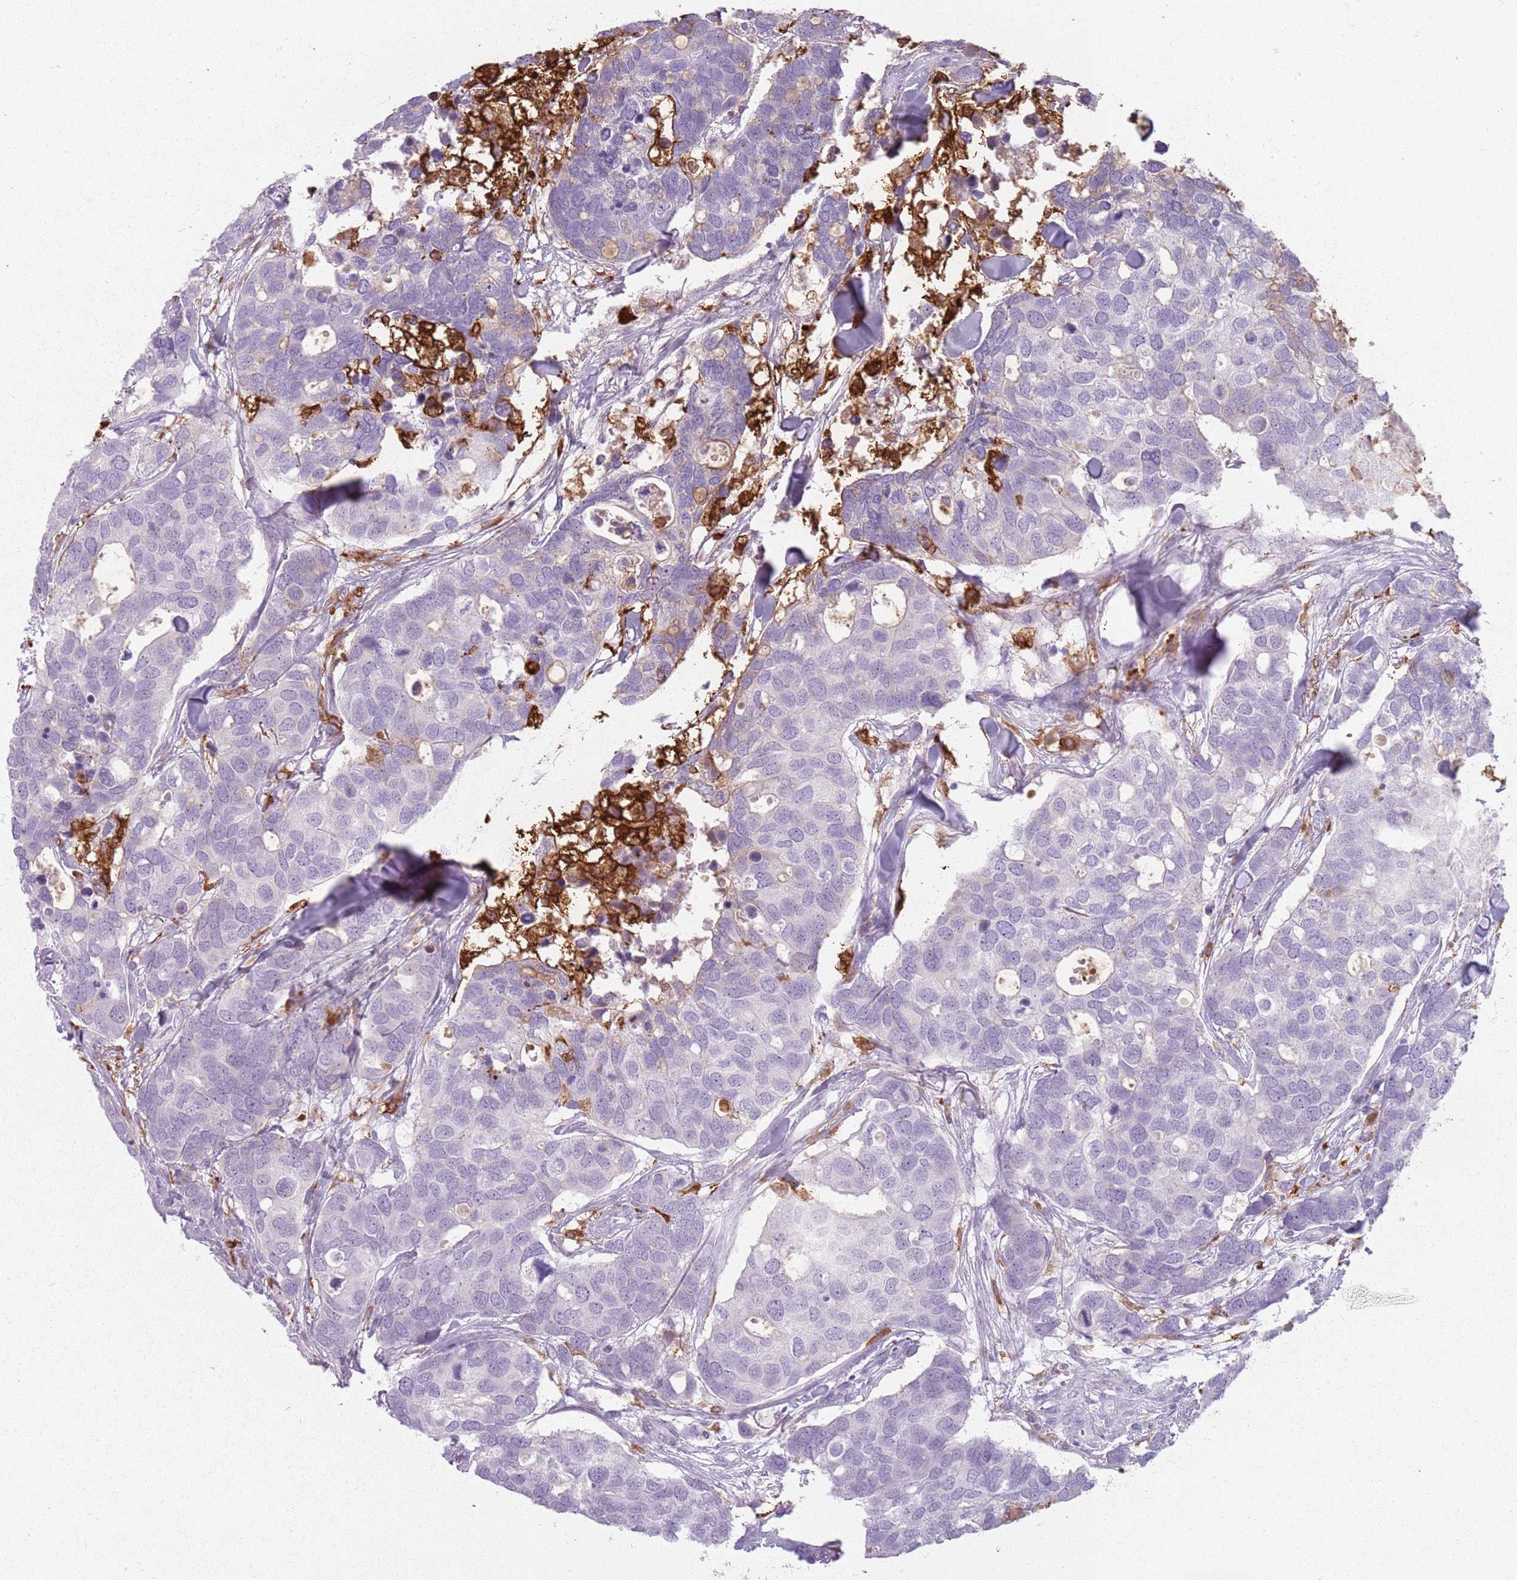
{"staining": {"intensity": "negative", "quantity": "none", "location": "none"}, "tissue": "breast cancer", "cell_type": "Tumor cells", "image_type": "cancer", "snomed": [{"axis": "morphology", "description": "Duct carcinoma"}, {"axis": "topography", "description": "Breast"}], "caption": "Breast cancer was stained to show a protein in brown. There is no significant staining in tumor cells. (DAB (3,3'-diaminobenzidine) IHC with hematoxylin counter stain).", "gene": "GDPGP1", "patient": {"sex": "female", "age": 83}}